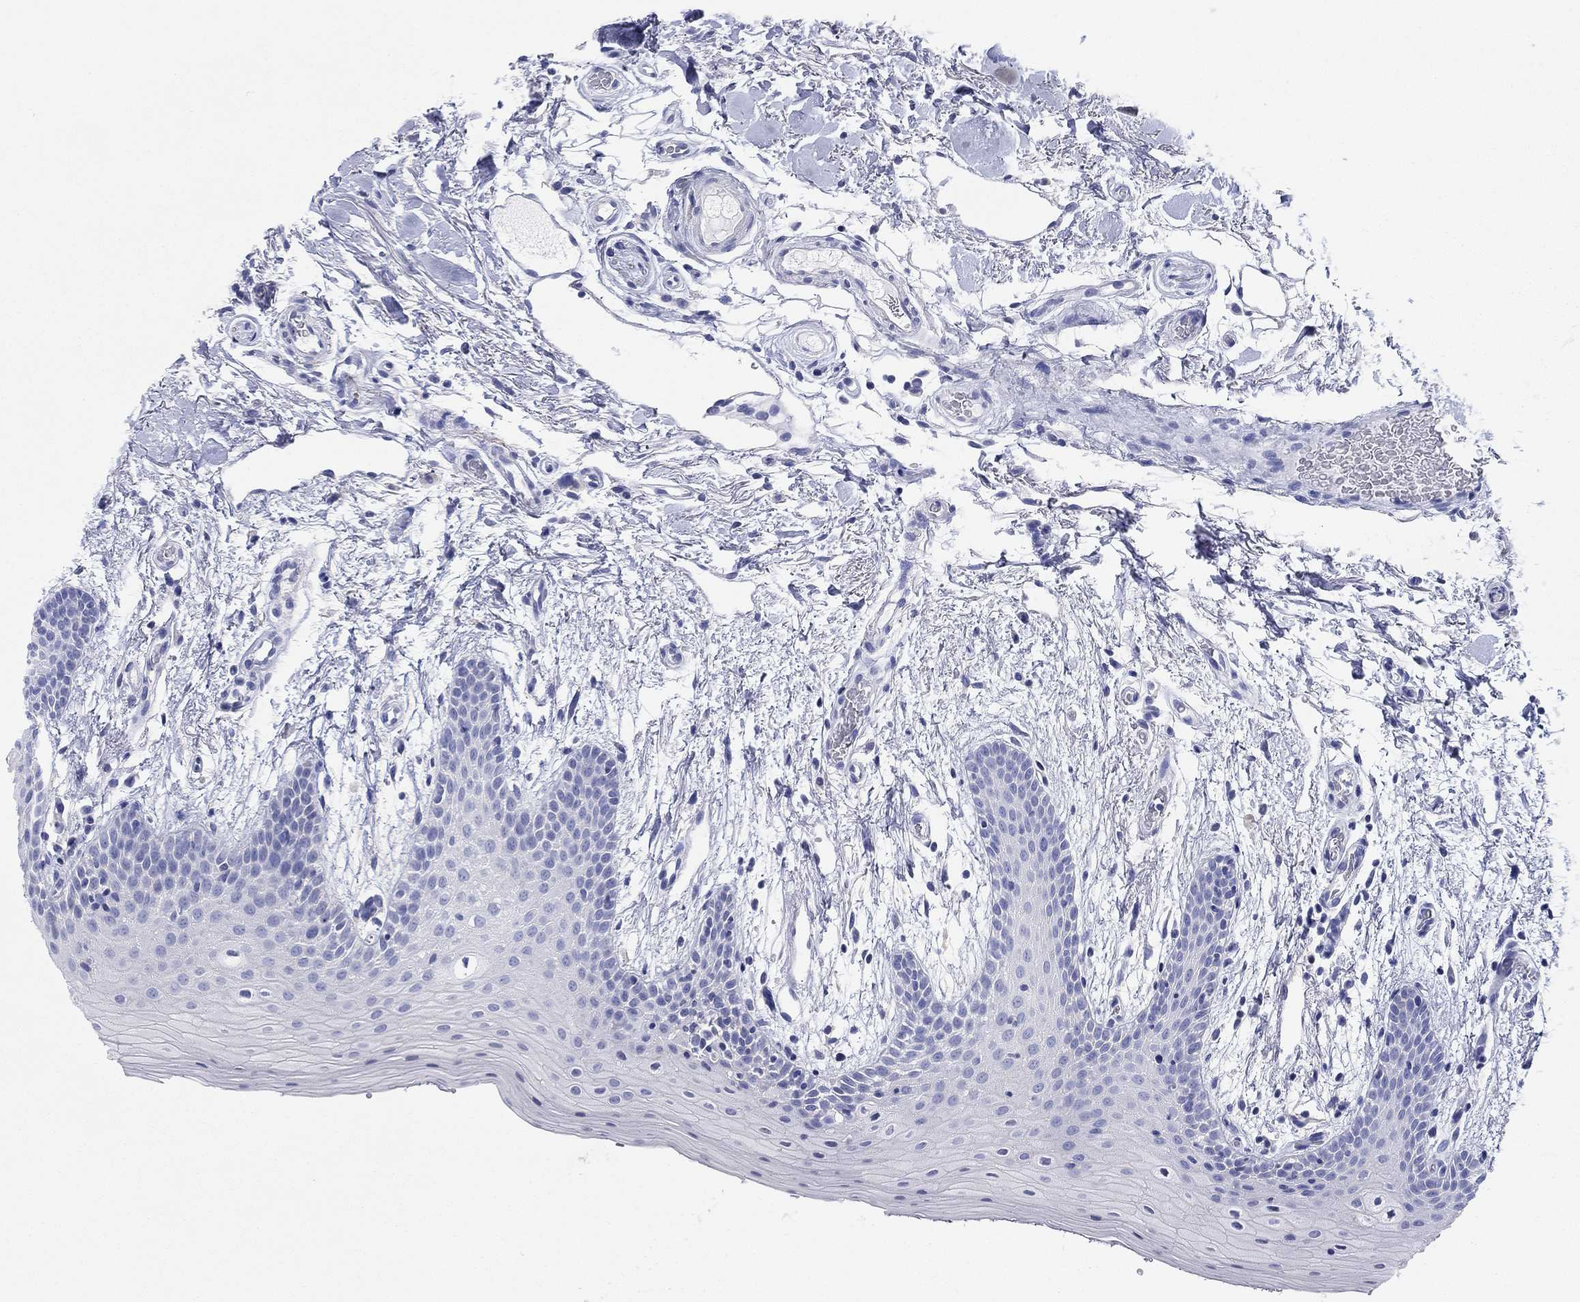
{"staining": {"intensity": "negative", "quantity": "none", "location": "none"}, "tissue": "oral mucosa", "cell_type": "Squamous epithelial cells", "image_type": "normal", "snomed": [{"axis": "morphology", "description": "Normal tissue, NOS"}, {"axis": "topography", "description": "Oral tissue"}, {"axis": "topography", "description": "Tounge, NOS"}], "caption": "The photomicrograph shows no significant staining in squamous epithelial cells of oral mucosa.", "gene": "ATP1B1", "patient": {"sex": "female", "age": 86}}